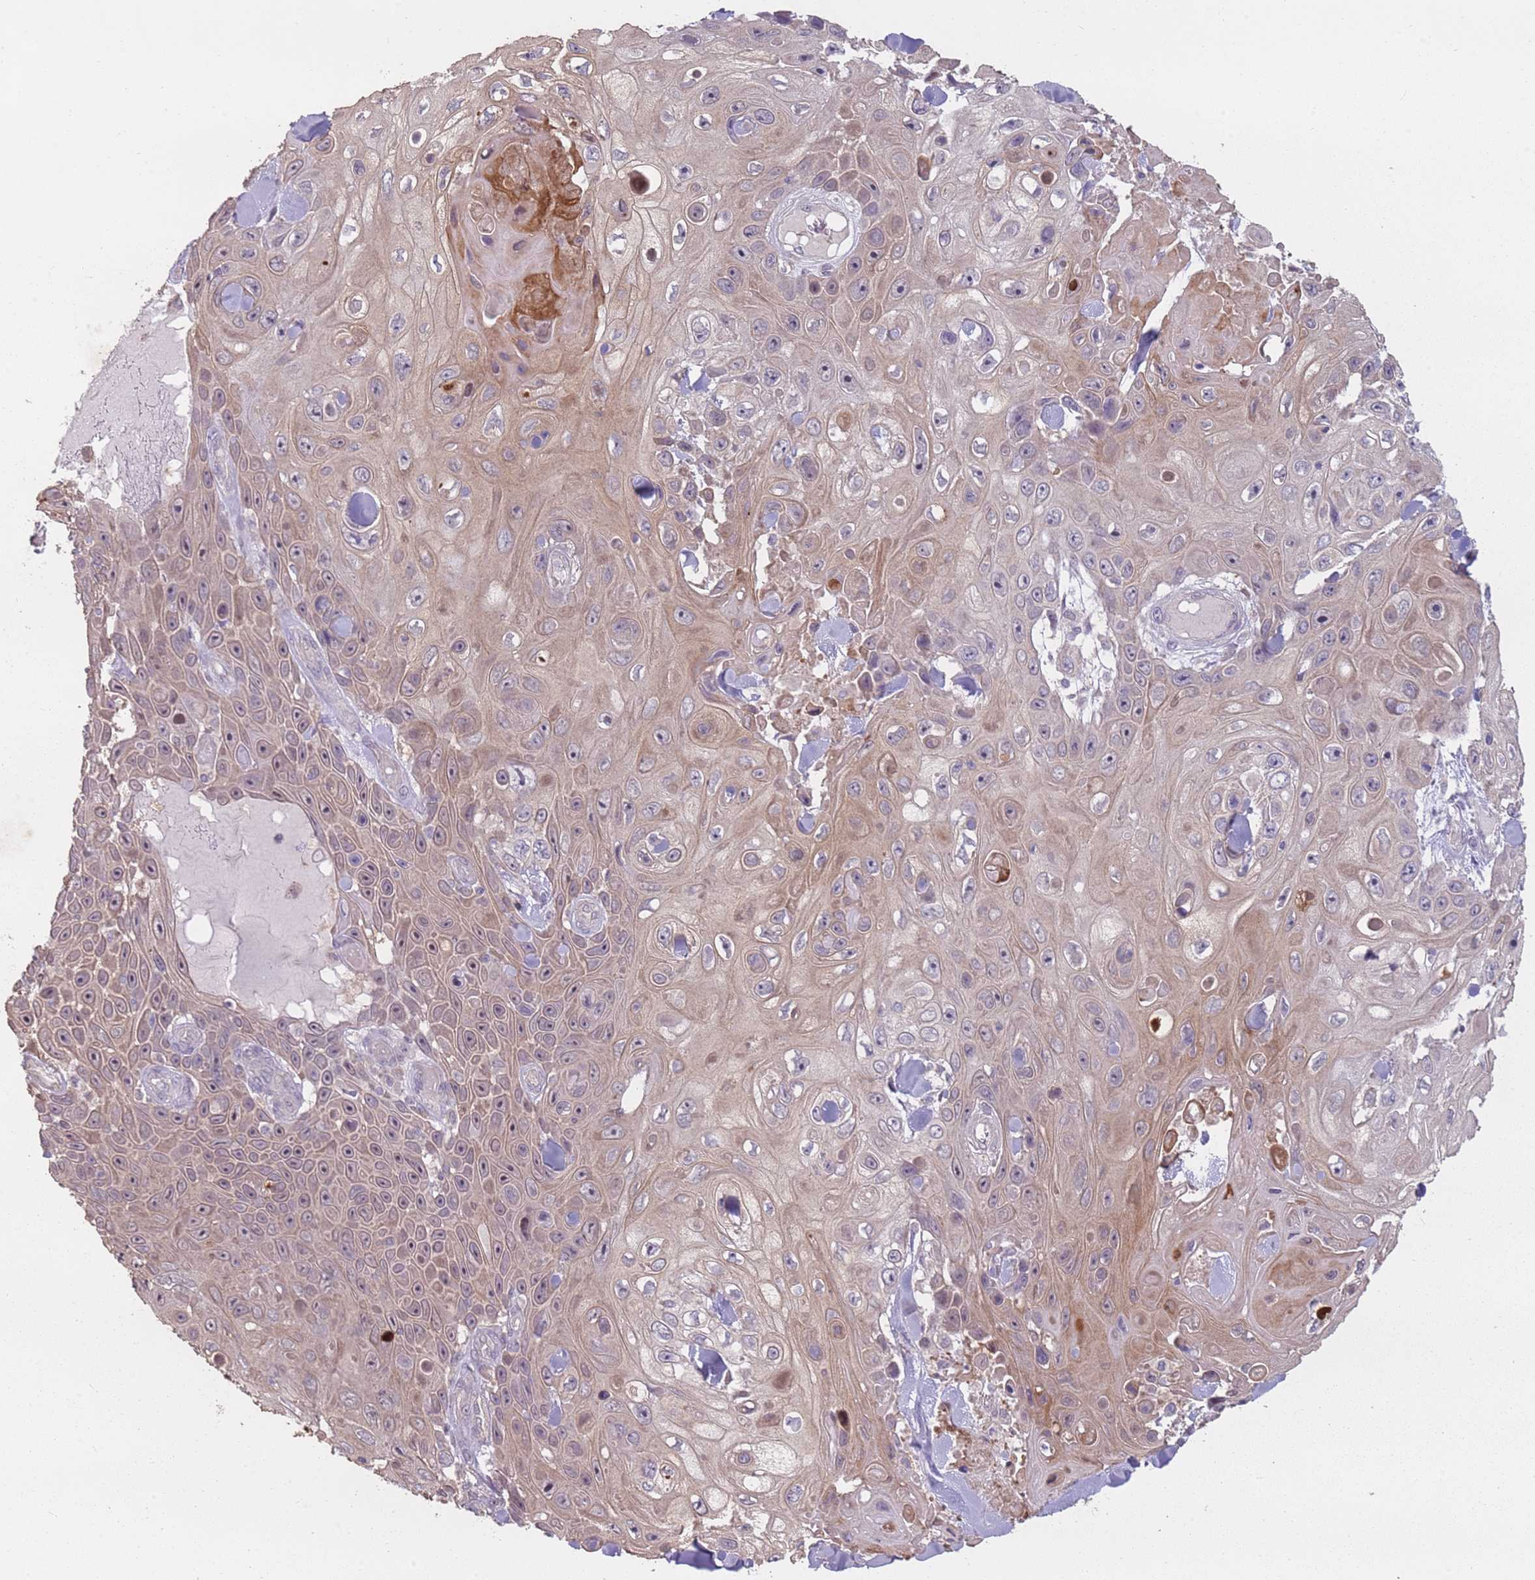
{"staining": {"intensity": "moderate", "quantity": "<25%", "location": "cytoplasmic/membranous"}, "tissue": "skin cancer", "cell_type": "Tumor cells", "image_type": "cancer", "snomed": [{"axis": "morphology", "description": "Squamous cell carcinoma, NOS"}, {"axis": "topography", "description": "Skin"}], "caption": "Protein staining by immunohistochemistry demonstrates moderate cytoplasmic/membranous positivity in approximately <25% of tumor cells in skin cancer (squamous cell carcinoma). Using DAB (3,3'-diaminobenzidine) (brown) and hematoxylin (blue) stains, captured at high magnification using brightfield microscopy.", "gene": "TEKT4", "patient": {"sex": "male", "age": 82}}